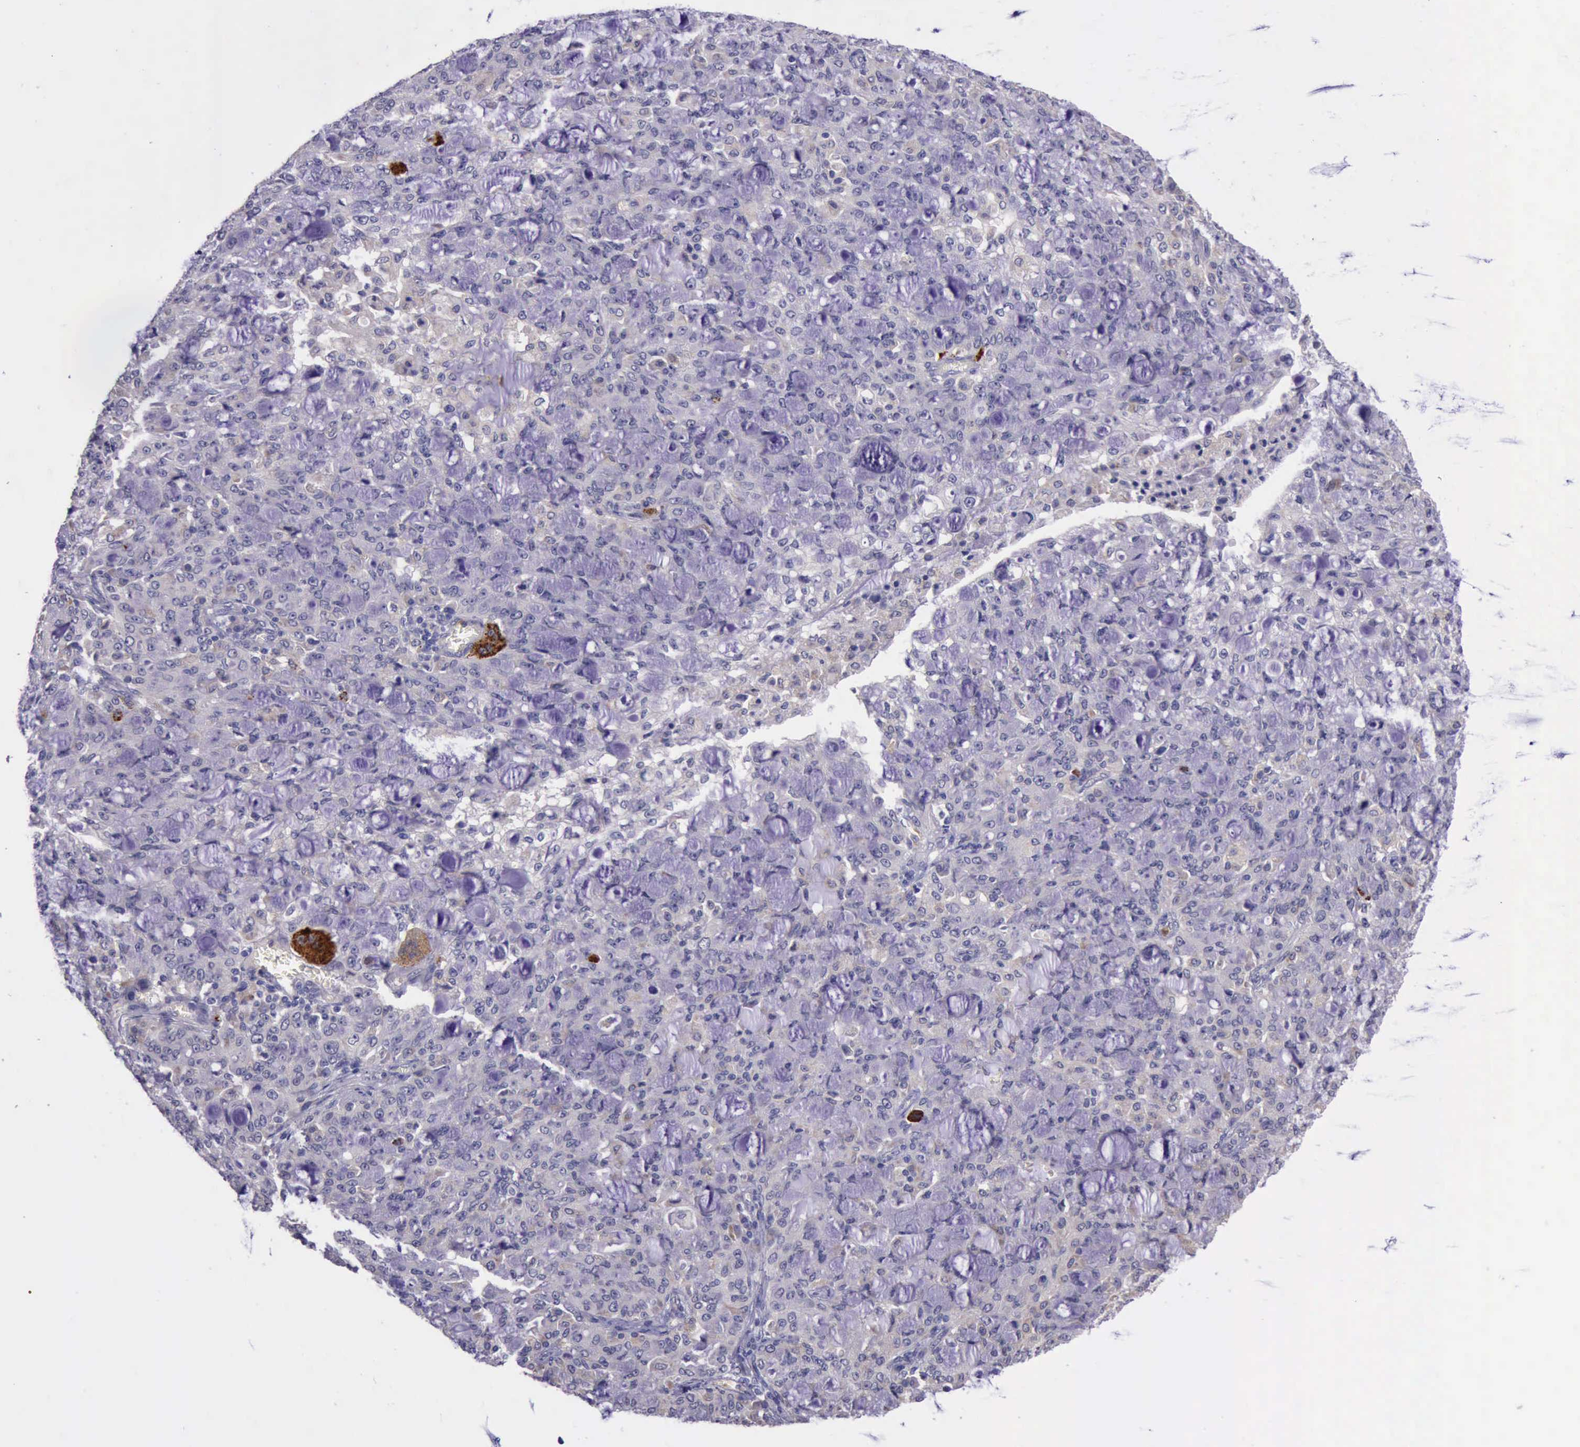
{"staining": {"intensity": "negative", "quantity": "none", "location": "none"}, "tissue": "lung cancer", "cell_type": "Tumor cells", "image_type": "cancer", "snomed": [{"axis": "morphology", "description": "Adenocarcinoma, NOS"}, {"axis": "topography", "description": "Lung"}], "caption": "DAB (3,3'-diaminobenzidine) immunohistochemical staining of human adenocarcinoma (lung) displays no significant positivity in tumor cells. (Brightfield microscopy of DAB (3,3'-diaminobenzidine) IHC at high magnification).", "gene": "PLEK2", "patient": {"sex": "female", "age": 44}}